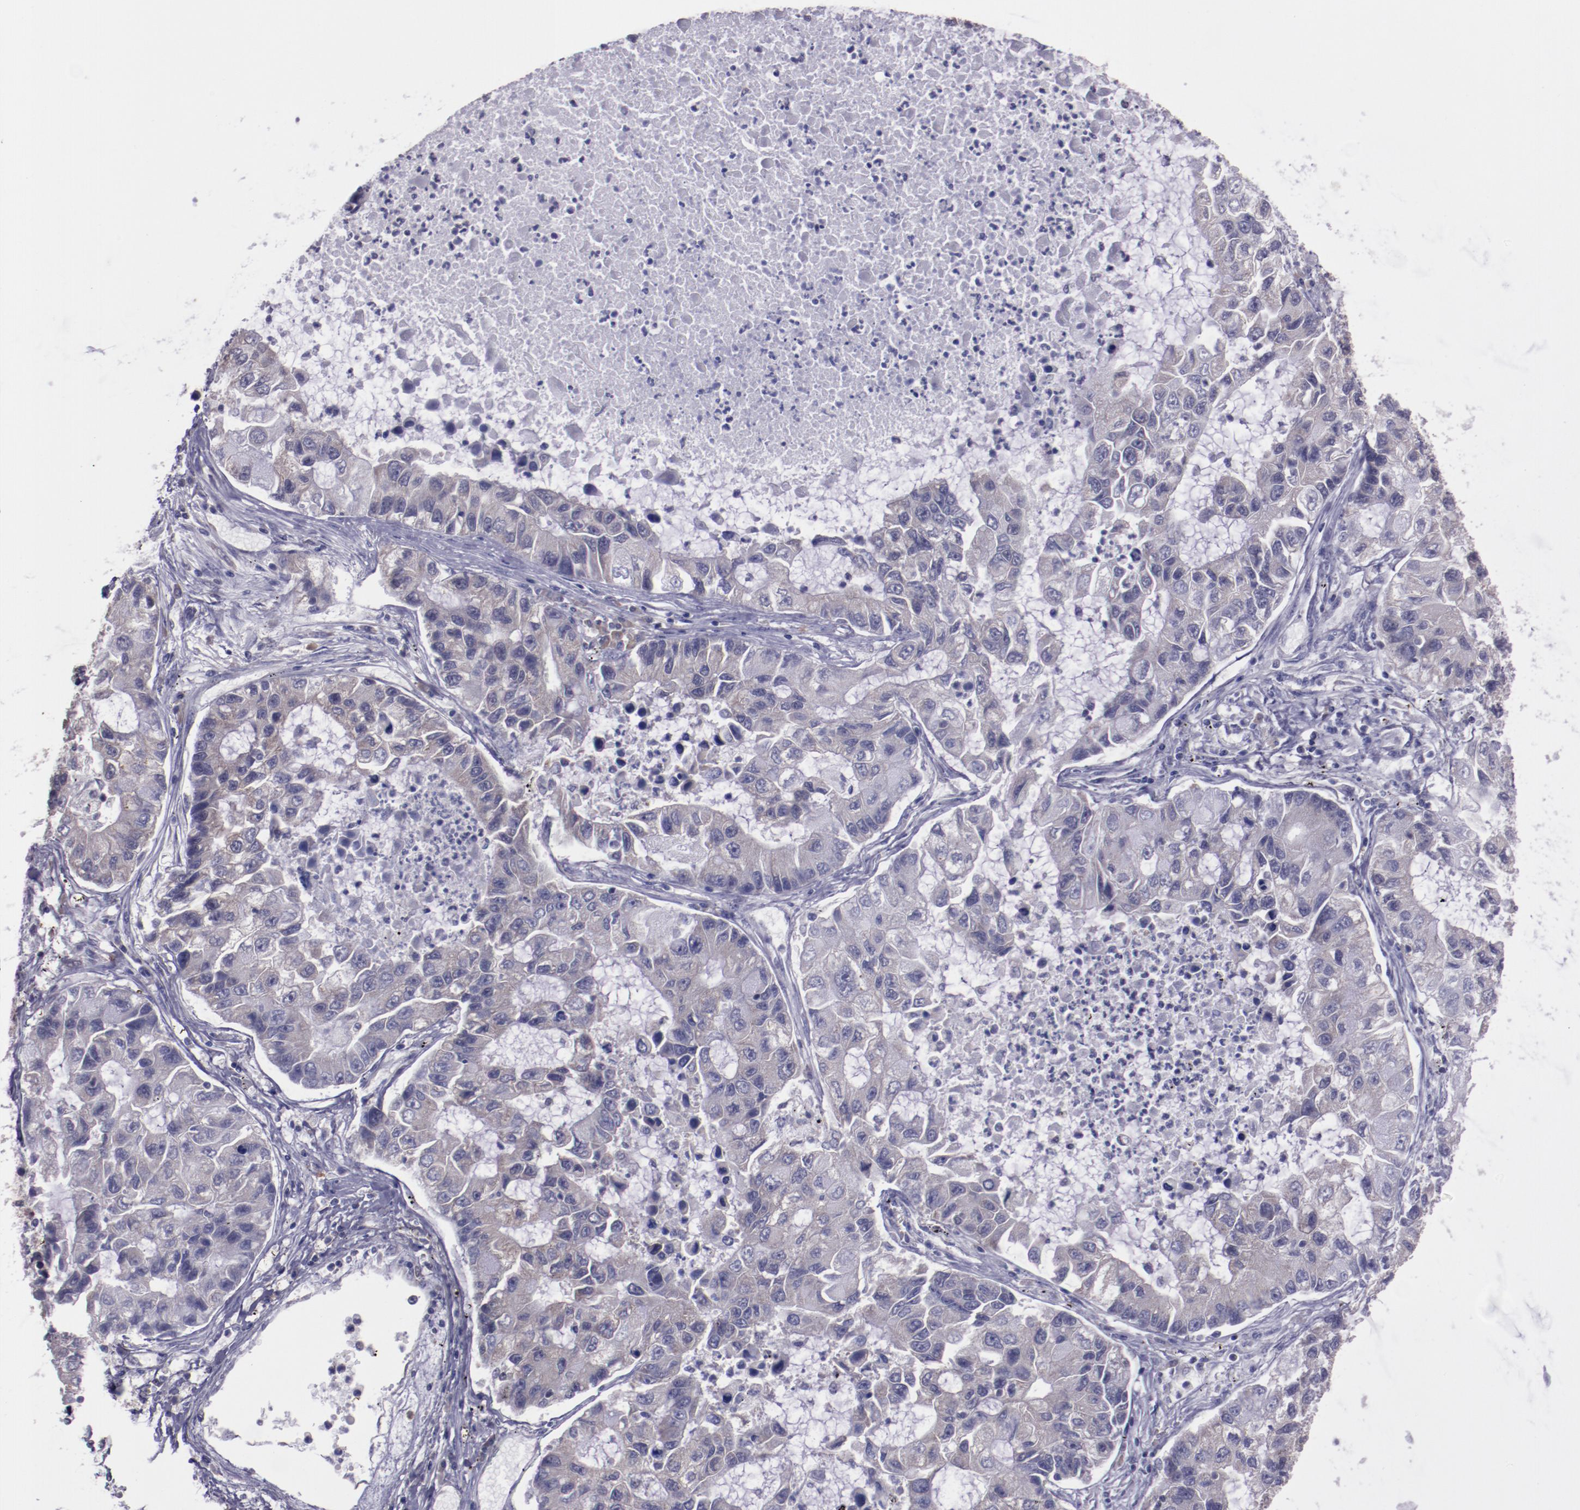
{"staining": {"intensity": "weak", "quantity": "<25%", "location": "cytoplasmic/membranous"}, "tissue": "lung cancer", "cell_type": "Tumor cells", "image_type": "cancer", "snomed": [{"axis": "morphology", "description": "Adenocarcinoma, NOS"}, {"axis": "topography", "description": "Lung"}], "caption": "This is an immunohistochemistry image of human lung cancer. There is no positivity in tumor cells.", "gene": "ELF1", "patient": {"sex": "female", "age": 51}}